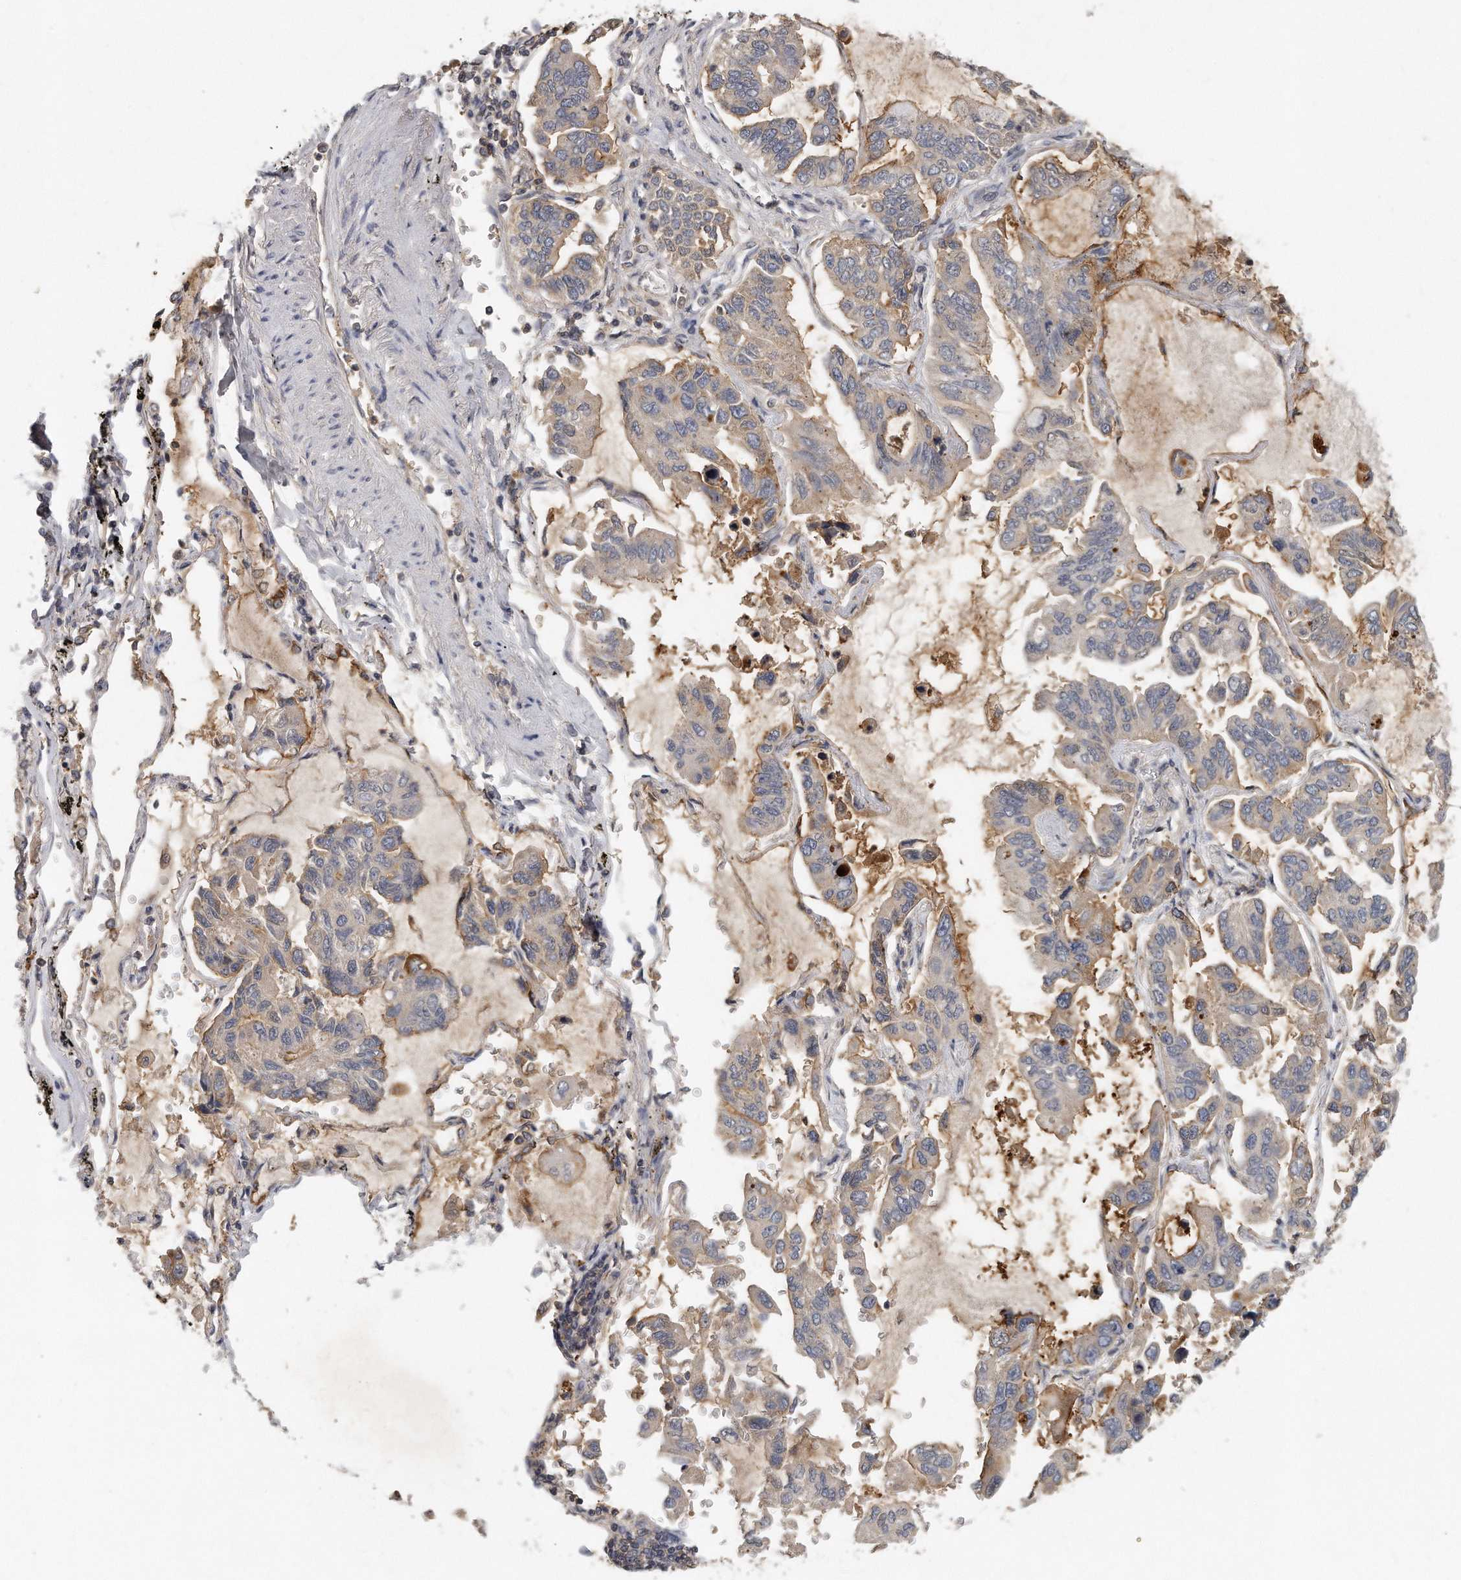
{"staining": {"intensity": "weak", "quantity": "<25%", "location": "cytoplasmic/membranous"}, "tissue": "lung cancer", "cell_type": "Tumor cells", "image_type": "cancer", "snomed": [{"axis": "morphology", "description": "Adenocarcinoma, NOS"}, {"axis": "topography", "description": "Lung"}], "caption": "An immunohistochemistry photomicrograph of lung cancer is shown. There is no staining in tumor cells of lung cancer. Nuclei are stained in blue.", "gene": "TRAPPC14", "patient": {"sex": "male", "age": 64}}